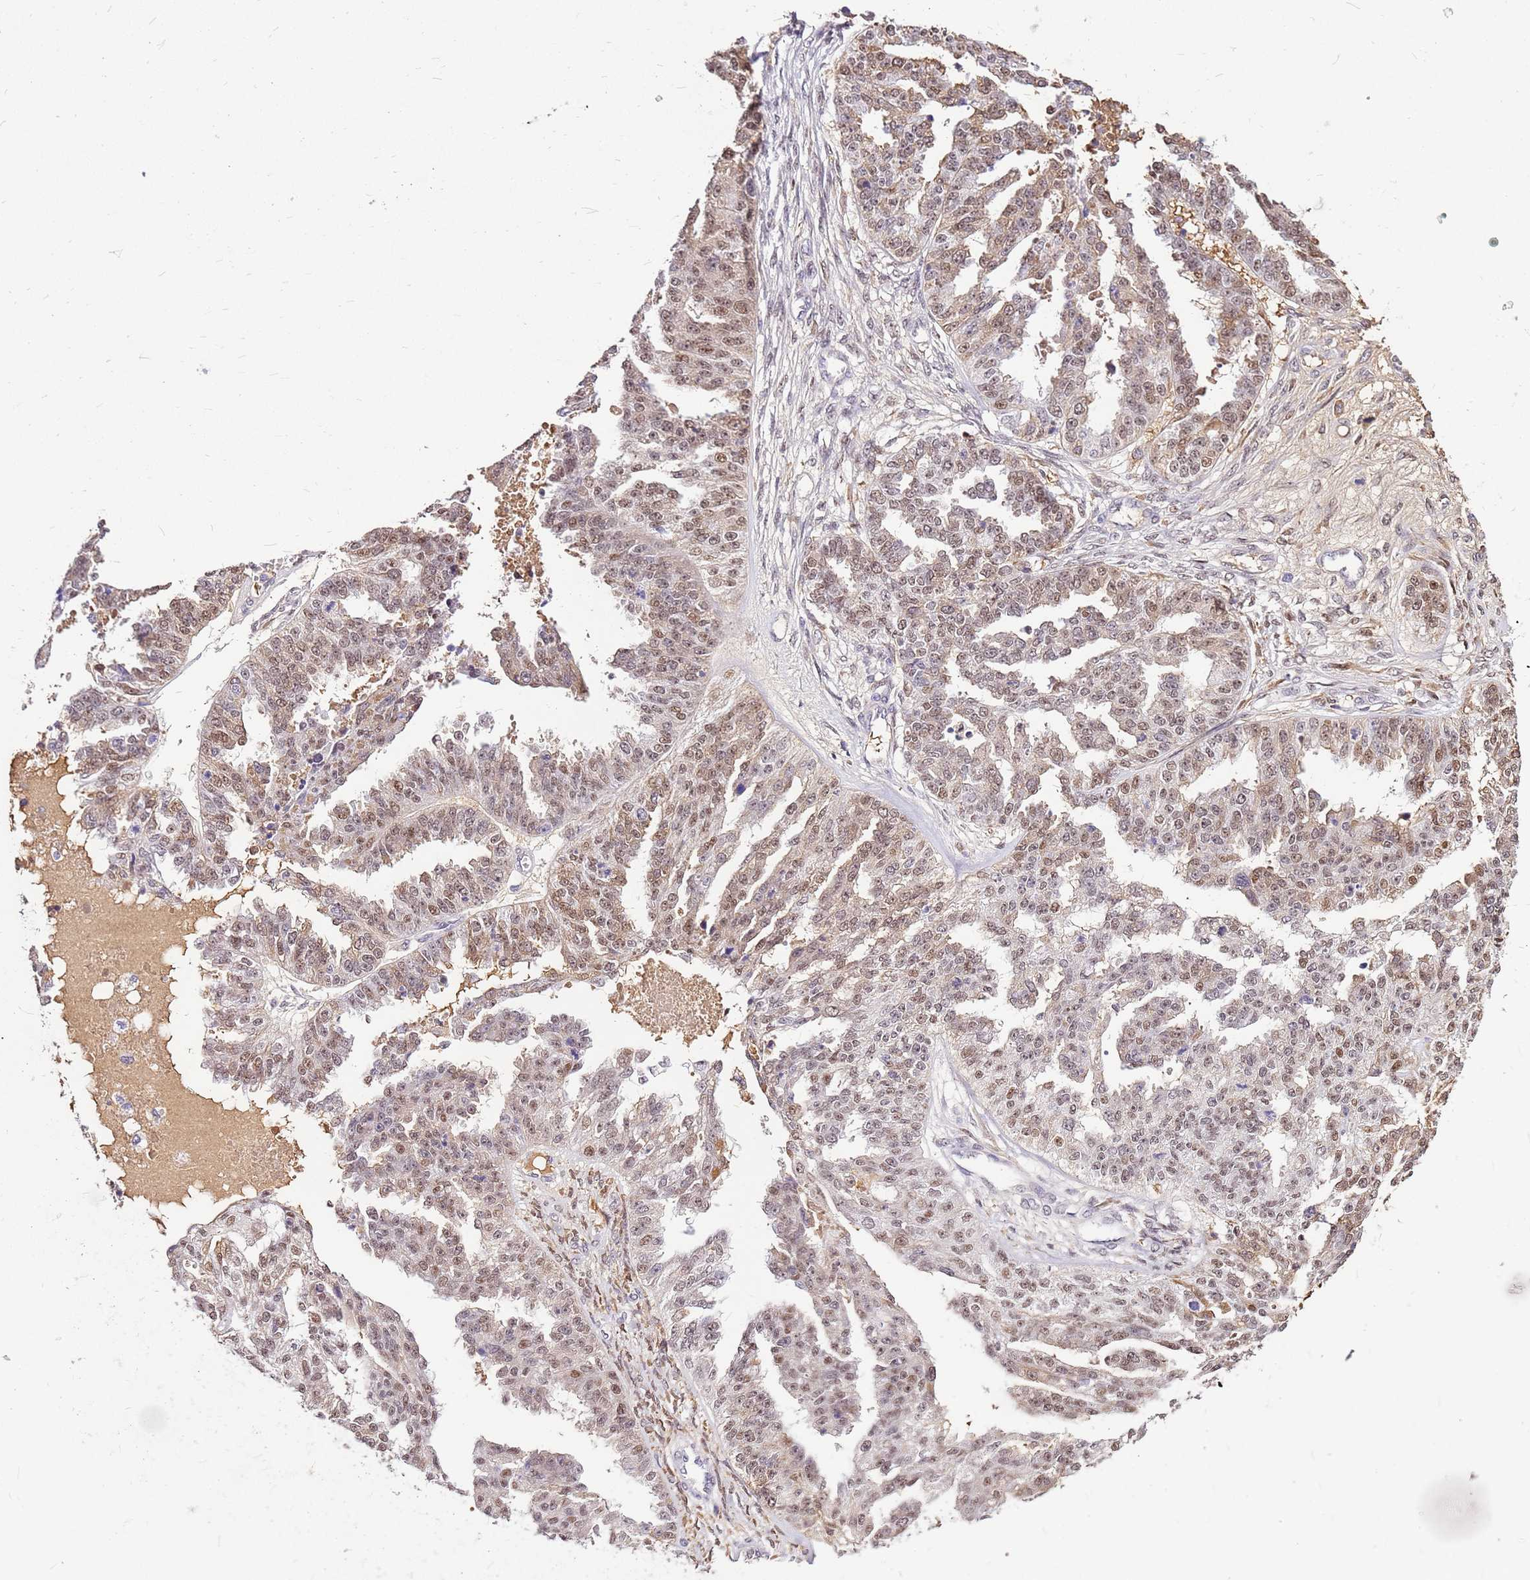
{"staining": {"intensity": "moderate", "quantity": ">75%", "location": "nuclear"}, "tissue": "ovarian cancer", "cell_type": "Tumor cells", "image_type": "cancer", "snomed": [{"axis": "morphology", "description": "Cystadenocarcinoma, serous, NOS"}, {"axis": "topography", "description": "Ovary"}], "caption": "Ovarian cancer (serous cystadenocarcinoma) stained with a brown dye shows moderate nuclear positive expression in about >75% of tumor cells.", "gene": "ALDH1A3", "patient": {"sex": "female", "age": 58}}